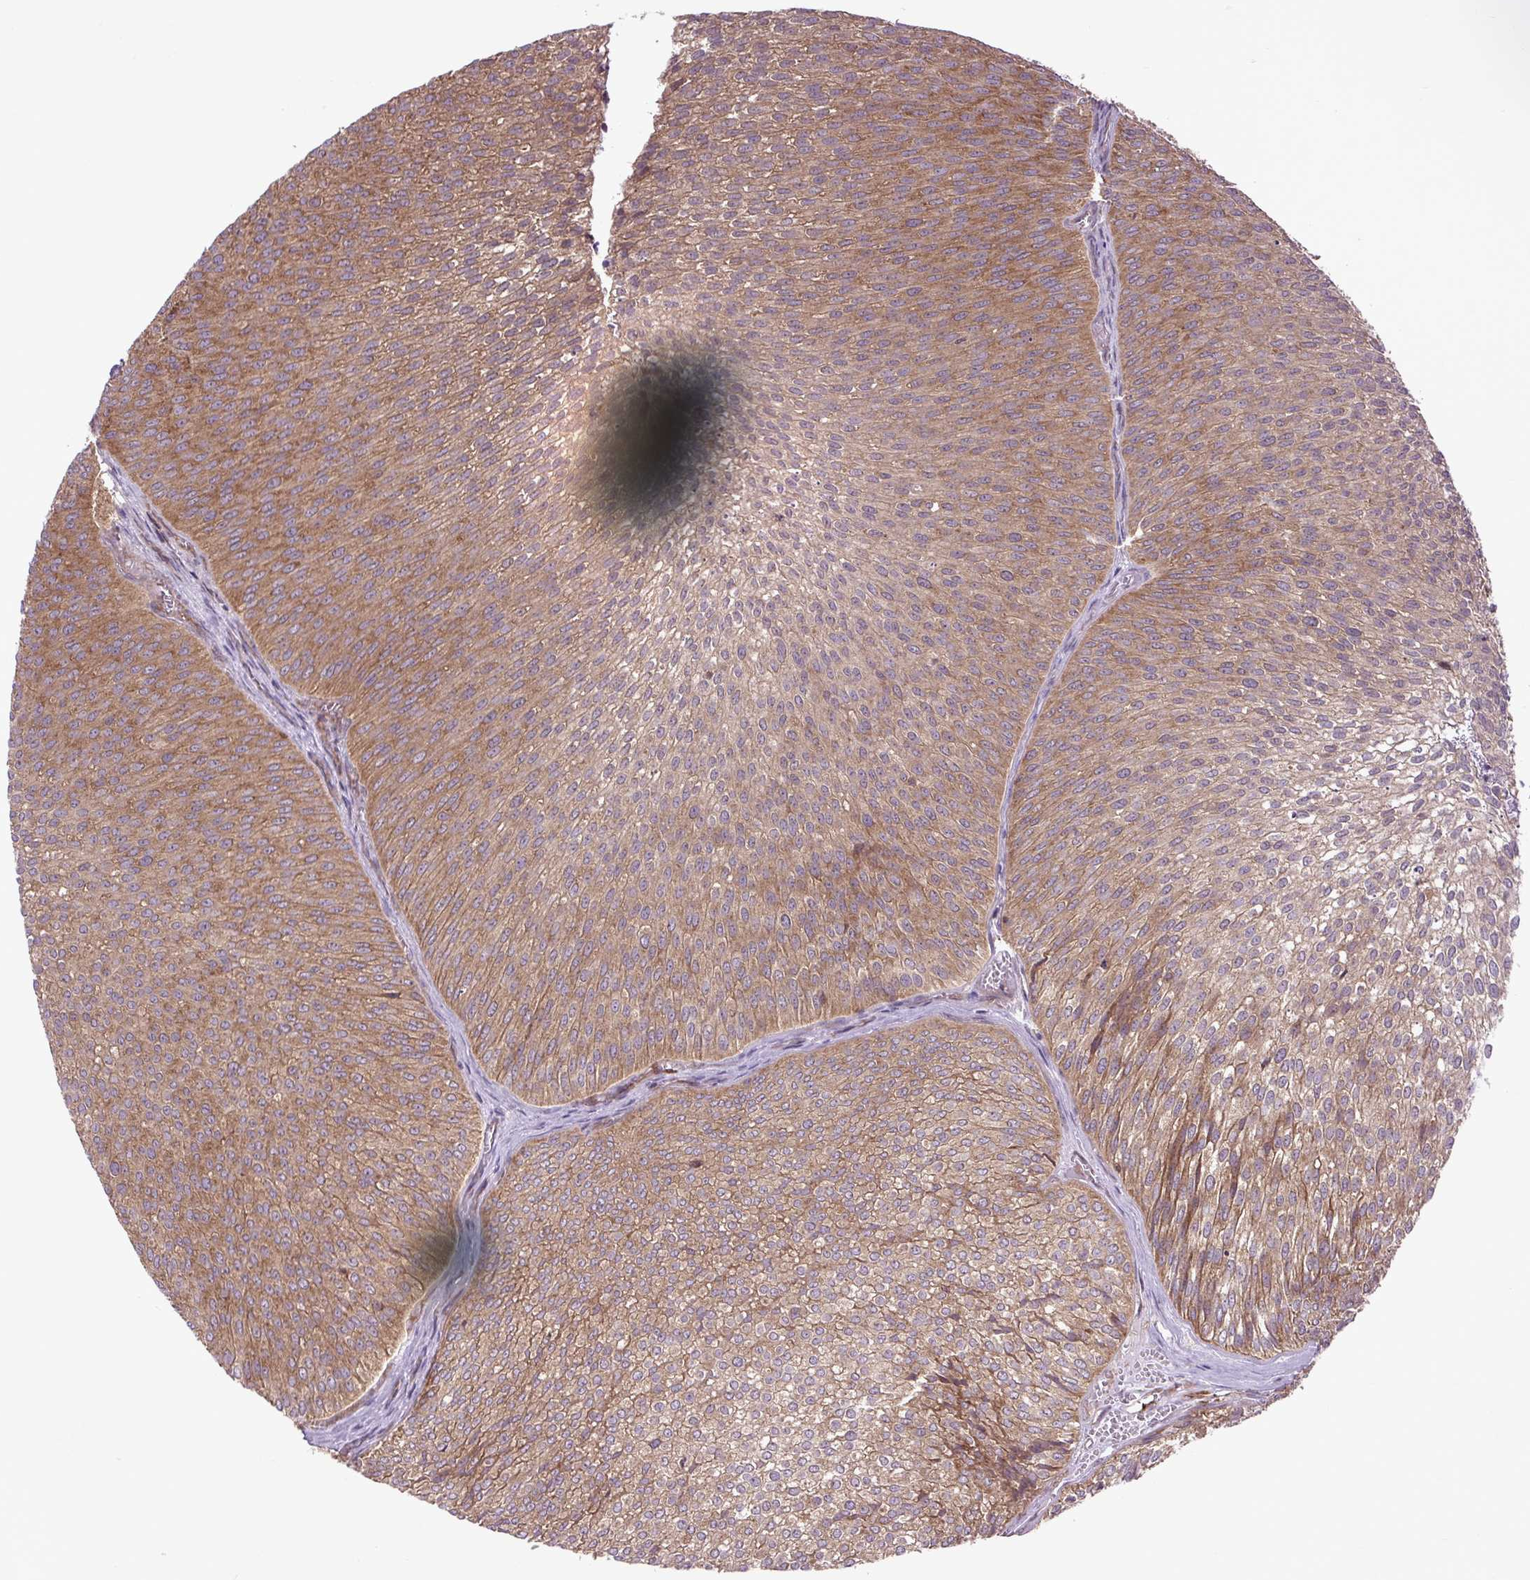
{"staining": {"intensity": "moderate", "quantity": ">75%", "location": "cytoplasmic/membranous"}, "tissue": "urothelial cancer", "cell_type": "Tumor cells", "image_type": "cancer", "snomed": [{"axis": "morphology", "description": "Urothelial carcinoma, Low grade"}, {"axis": "topography", "description": "Urinary bladder"}], "caption": "Immunohistochemical staining of human urothelial carcinoma (low-grade) reveals medium levels of moderate cytoplasmic/membranous positivity in approximately >75% of tumor cells.", "gene": "PLCG1", "patient": {"sex": "male", "age": 91}}